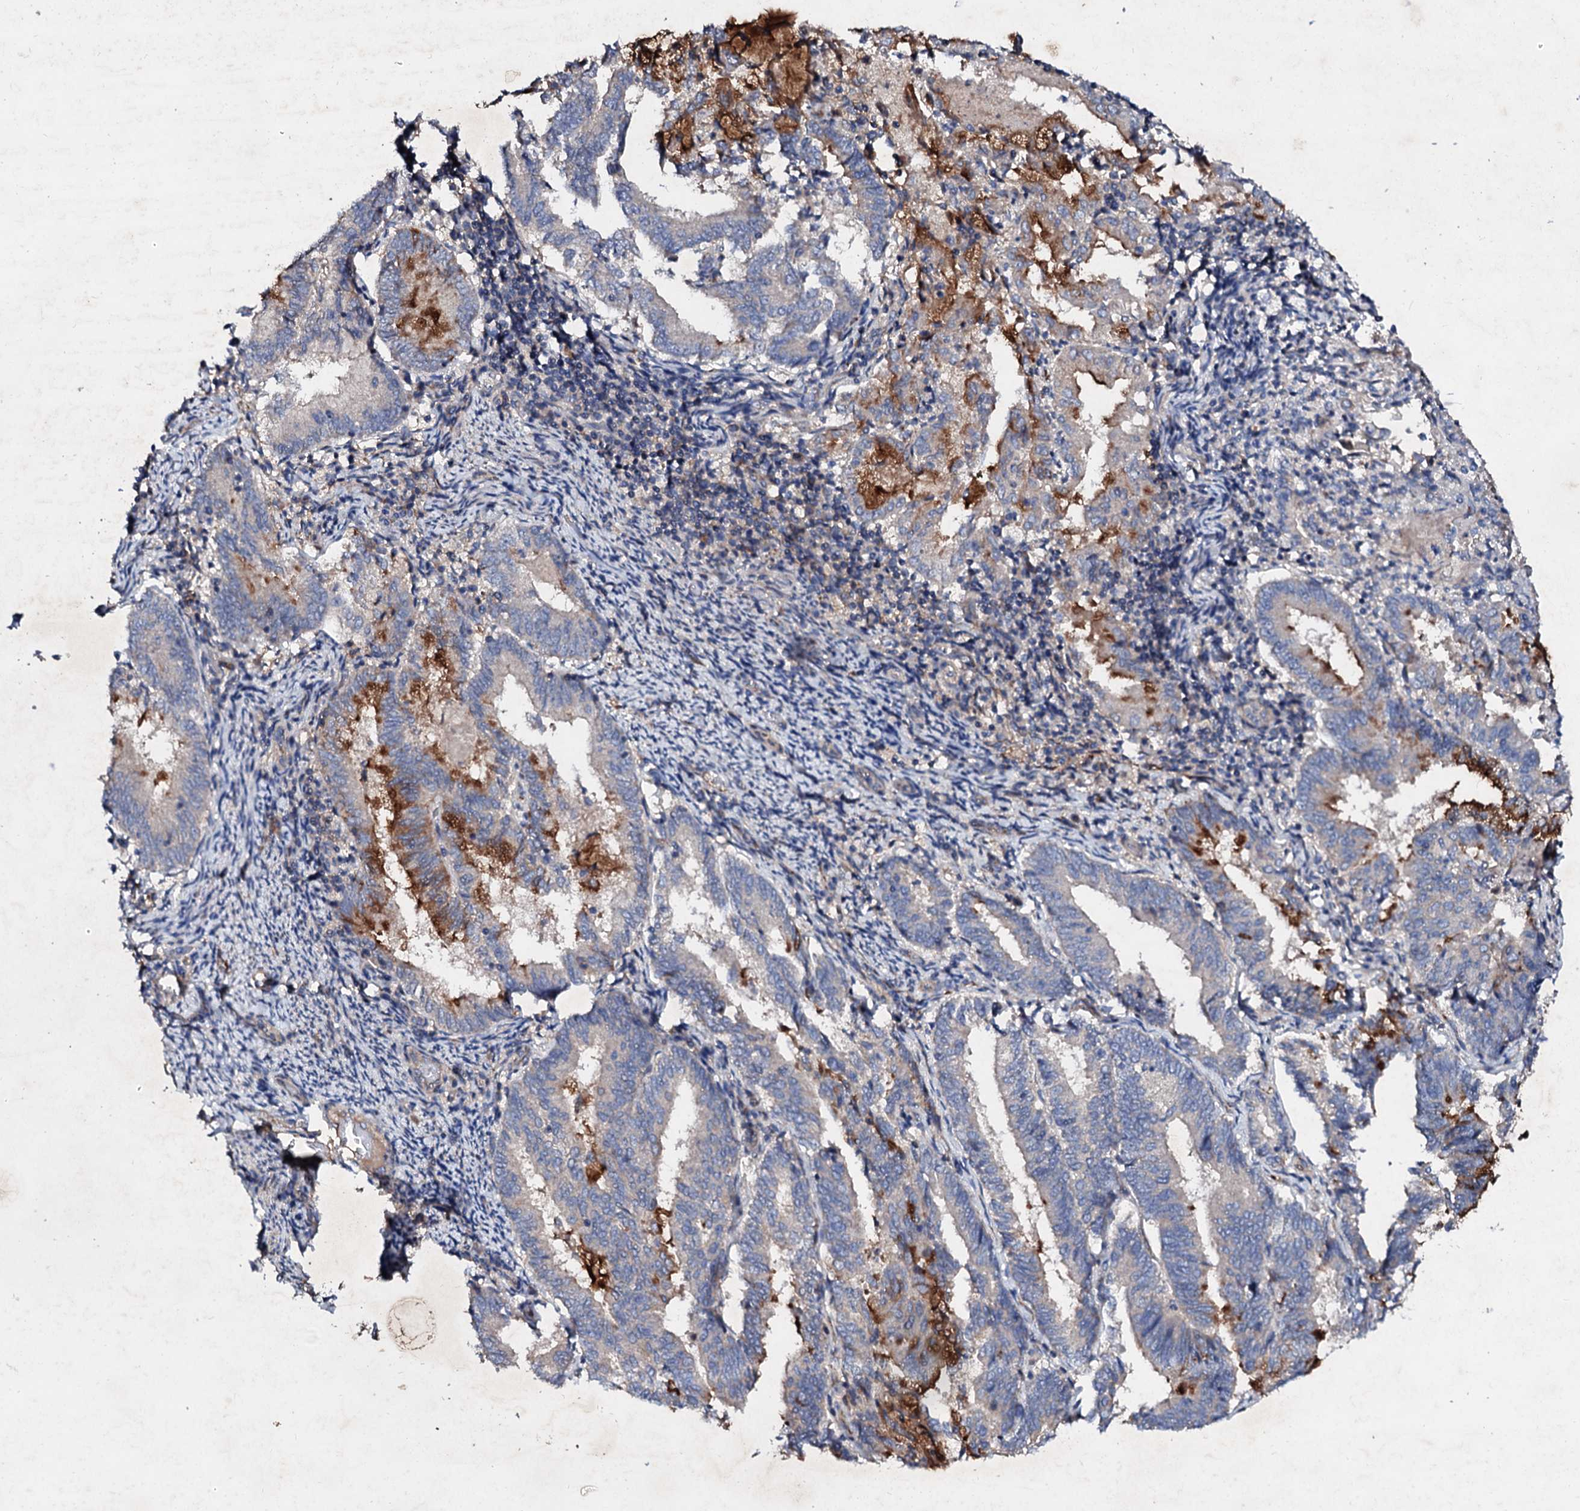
{"staining": {"intensity": "moderate", "quantity": "<25%", "location": "cytoplasmic/membranous"}, "tissue": "endometrial cancer", "cell_type": "Tumor cells", "image_type": "cancer", "snomed": [{"axis": "morphology", "description": "Adenocarcinoma, NOS"}, {"axis": "topography", "description": "Endometrium"}], "caption": "Immunohistochemical staining of human adenocarcinoma (endometrial) reveals moderate cytoplasmic/membranous protein expression in approximately <25% of tumor cells. (brown staining indicates protein expression, while blue staining denotes nuclei).", "gene": "FIBIN", "patient": {"sex": "female", "age": 80}}